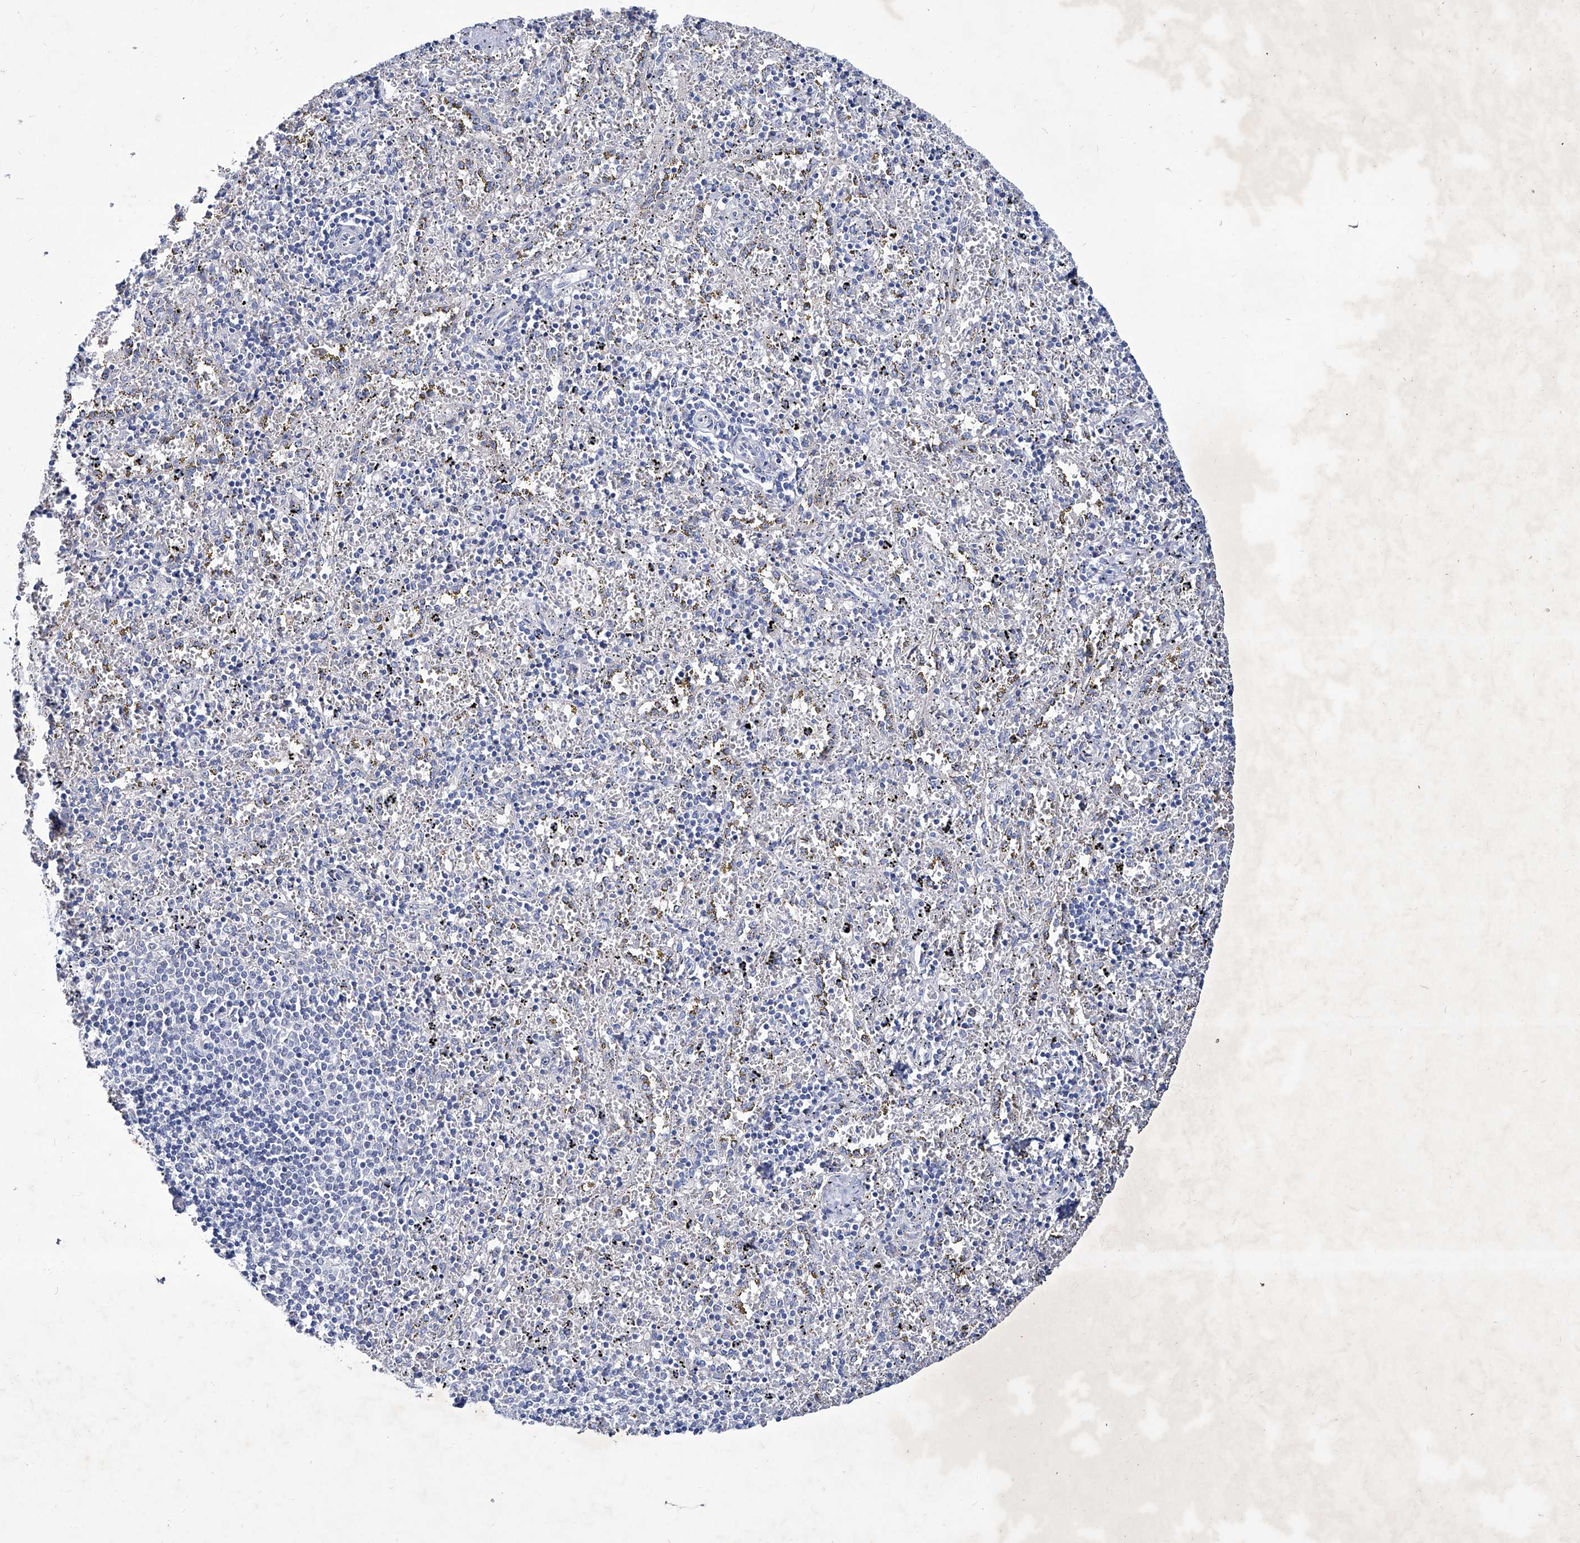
{"staining": {"intensity": "negative", "quantity": "none", "location": "none"}, "tissue": "spleen", "cell_type": "Cells in red pulp", "image_type": "normal", "snomed": [{"axis": "morphology", "description": "Normal tissue, NOS"}, {"axis": "topography", "description": "Spleen"}], "caption": "The histopathology image displays no staining of cells in red pulp in unremarkable spleen. (Immunohistochemistry, brightfield microscopy, high magnification).", "gene": "KLHL17", "patient": {"sex": "male", "age": 11}}